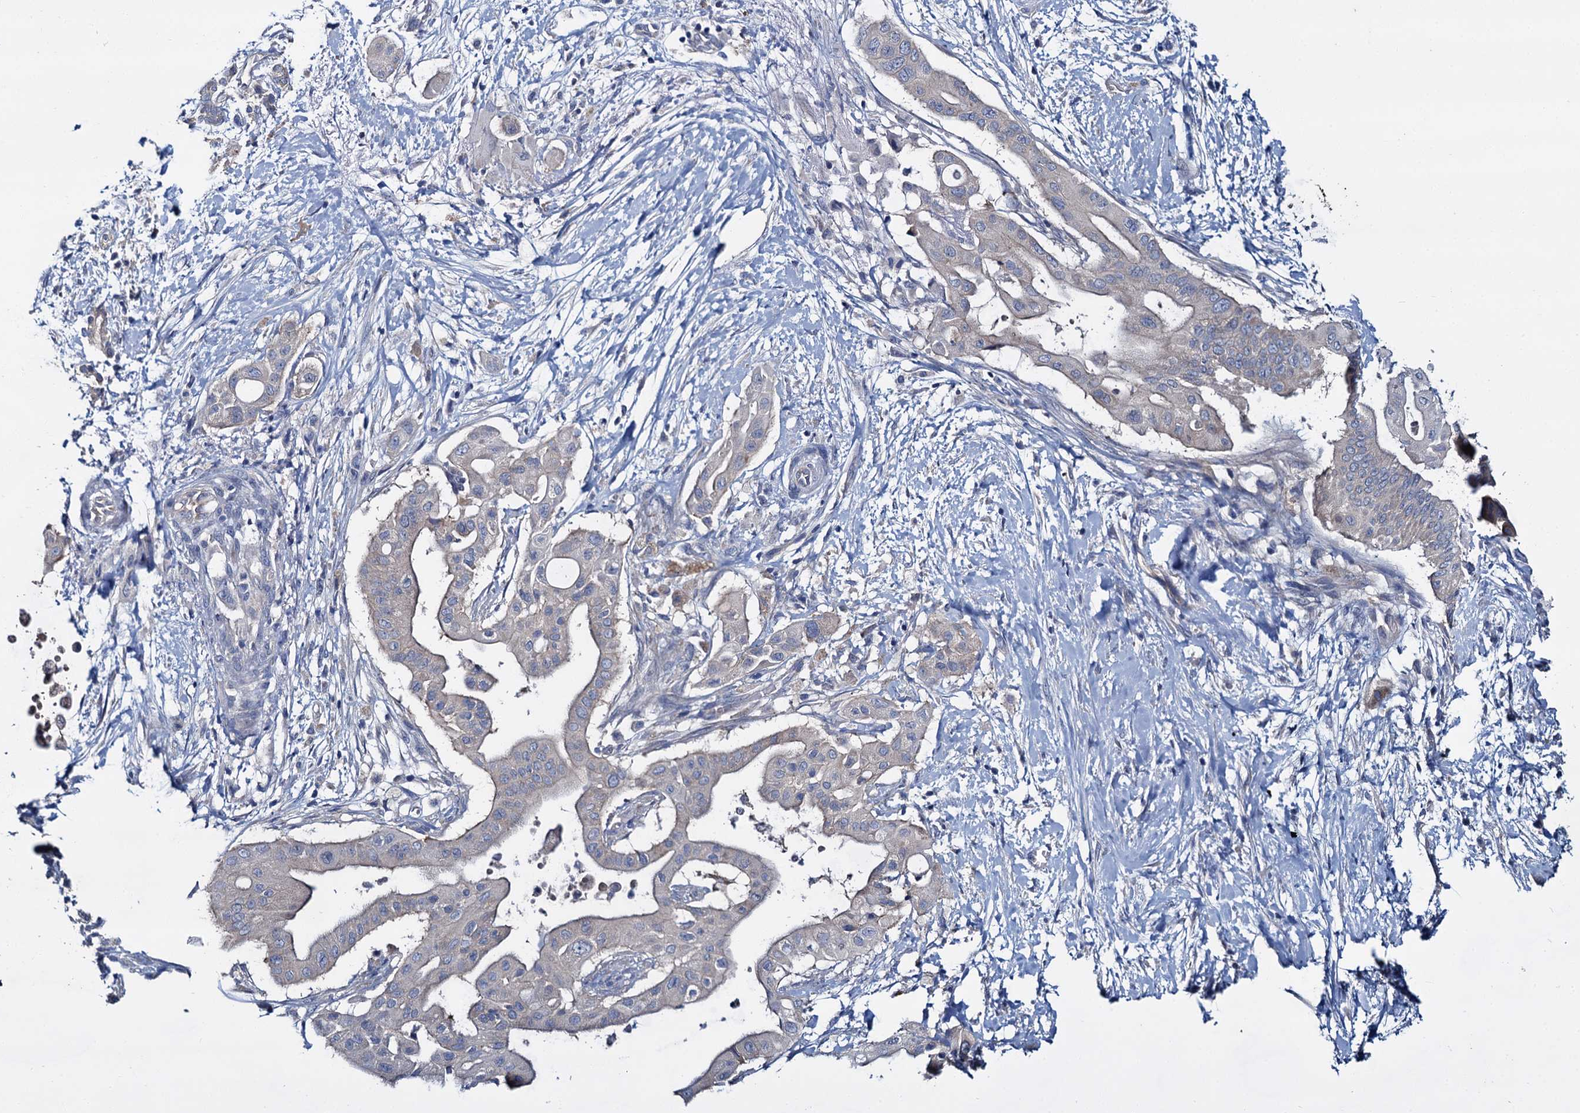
{"staining": {"intensity": "weak", "quantity": "<25%", "location": "cytoplasmic/membranous"}, "tissue": "pancreatic cancer", "cell_type": "Tumor cells", "image_type": "cancer", "snomed": [{"axis": "morphology", "description": "Adenocarcinoma, NOS"}, {"axis": "topography", "description": "Pancreas"}], "caption": "High magnification brightfield microscopy of pancreatic cancer stained with DAB (brown) and counterstained with hematoxylin (blue): tumor cells show no significant expression.", "gene": "CEP295", "patient": {"sex": "male", "age": 68}}